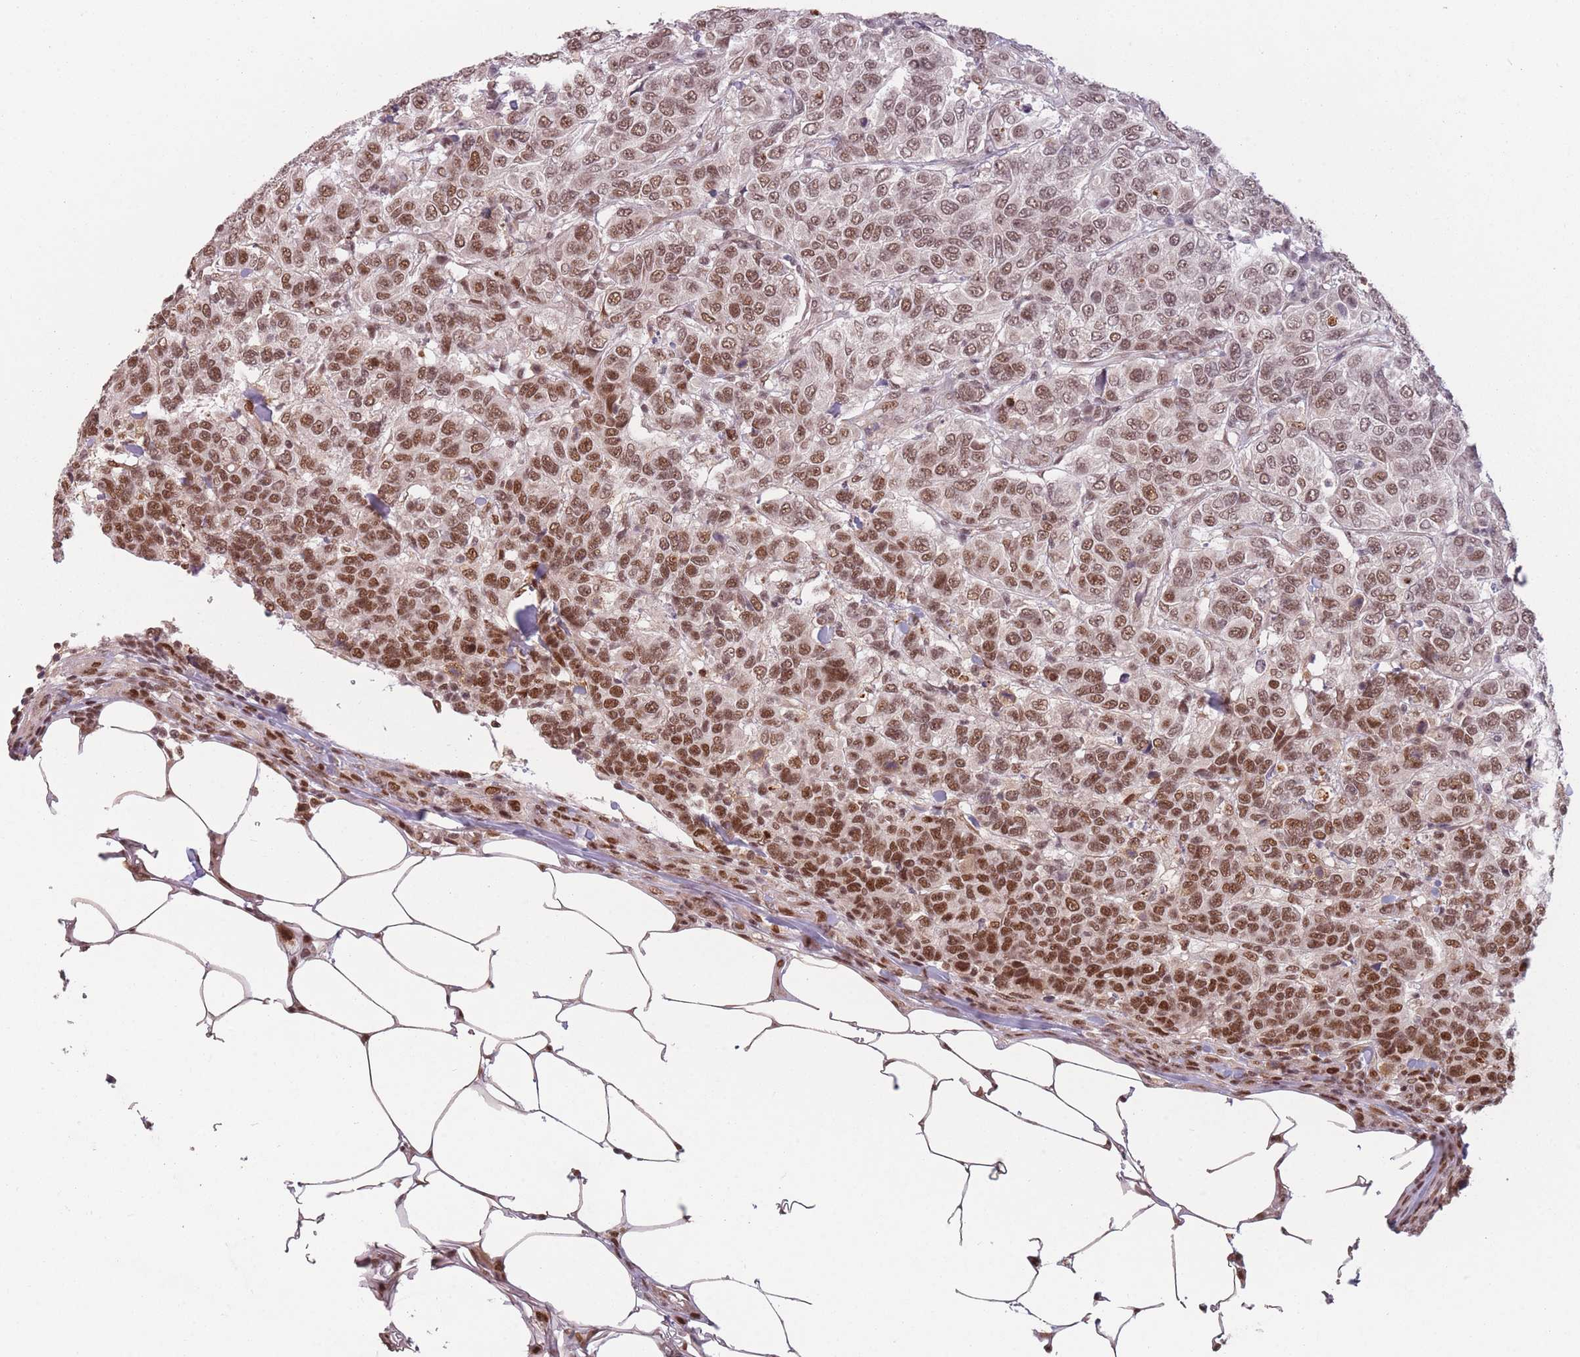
{"staining": {"intensity": "strong", "quantity": ">75%", "location": "nuclear"}, "tissue": "breast cancer", "cell_type": "Tumor cells", "image_type": "cancer", "snomed": [{"axis": "morphology", "description": "Duct carcinoma"}, {"axis": "topography", "description": "Breast"}], "caption": "Breast cancer was stained to show a protein in brown. There is high levels of strong nuclear staining in approximately >75% of tumor cells. Using DAB (brown) and hematoxylin (blue) stains, captured at high magnification using brightfield microscopy.", "gene": "SUPT6H", "patient": {"sex": "female", "age": 55}}